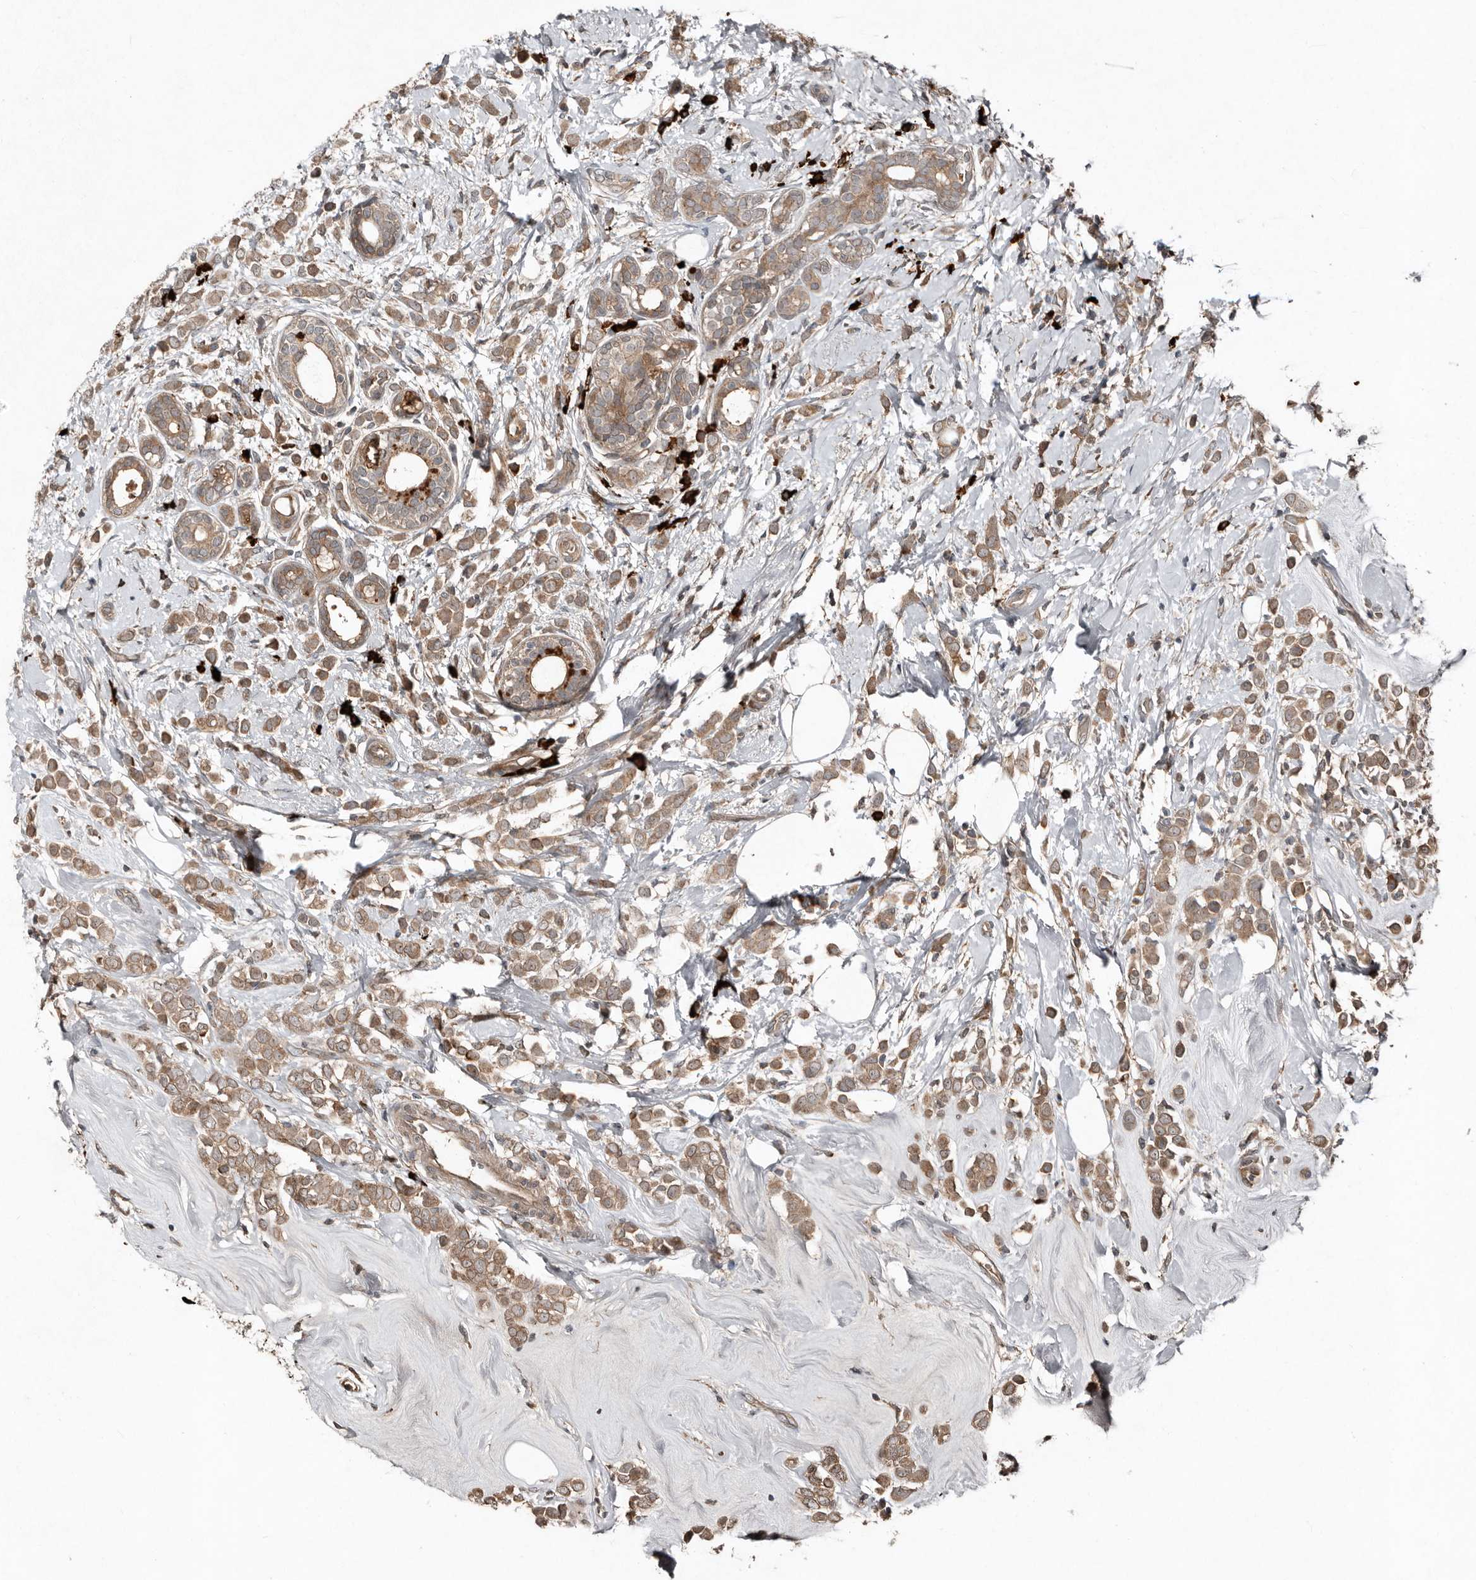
{"staining": {"intensity": "moderate", "quantity": ">75%", "location": "cytoplasmic/membranous"}, "tissue": "breast cancer", "cell_type": "Tumor cells", "image_type": "cancer", "snomed": [{"axis": "morphology", "description": "Lobular carcinoma"}, {"axis": "topography", "description": "Breast"}], "caption": "High-magnification brightfield microscopy of breast lobular carcinoma stained with DAB (3,3'-diaminobenzidine) (brown) and counterstained with hematoxylin (blue). tumor cells exhibit moderate cytoplasmic/membranous positivity is identified in about>75% of cells.", "gene": "TEAD3", "patient": {"sex": "female", "age": 47}}